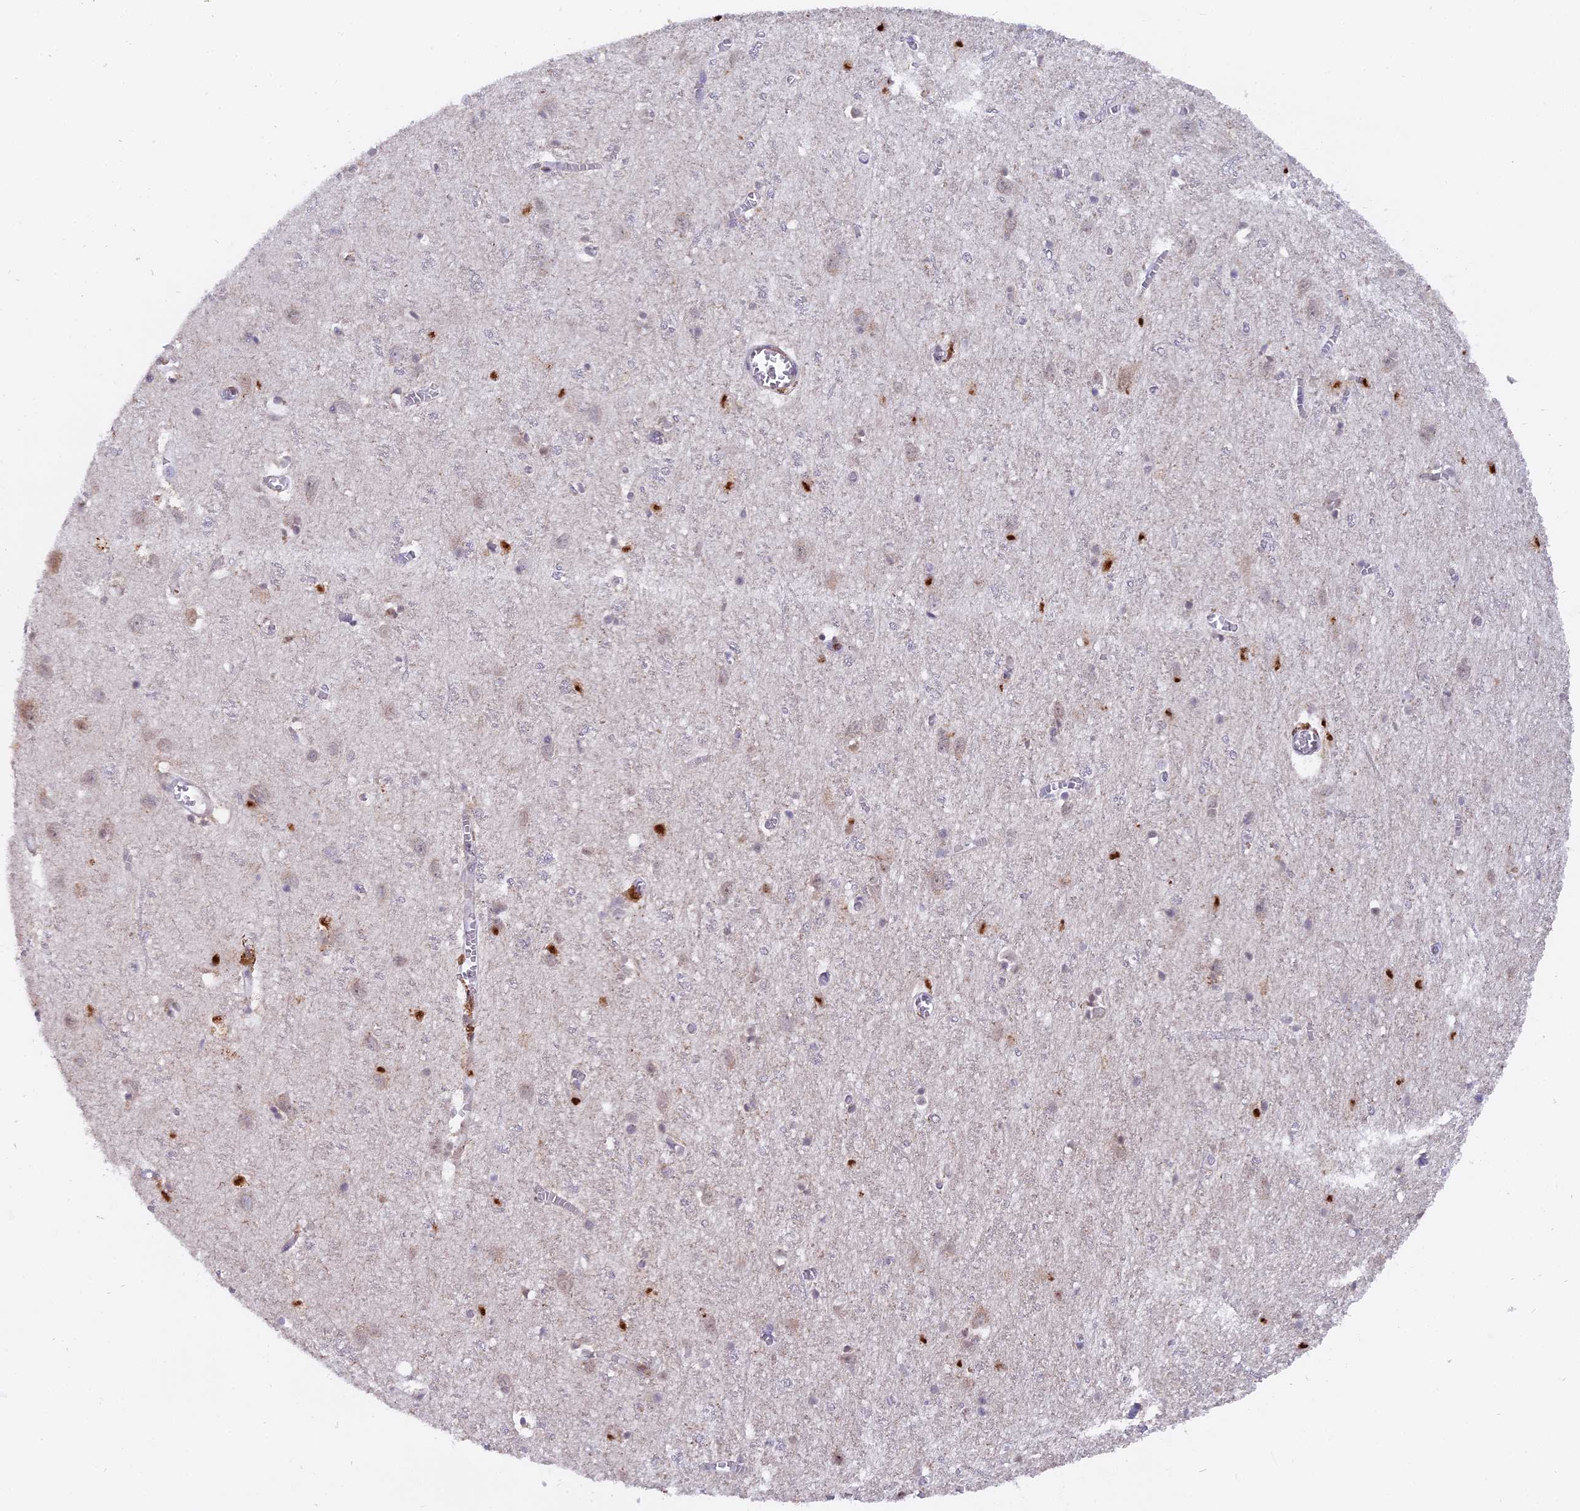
{"staining": {"intensity": "negative", "quantity": "none", "location": "none"}, "tissue": "cerebral cortex", "cell_type": "Endothelial cells", "image_type": "normal", "snomed": [{"axis": "morphology", "description": "Normal tissue, NOS"}, {"axis": "topography", "description": "Cerebral cortex"}], "caption": "Immunohistochemistry photomicrograph of normal cerebral cortex: cerebral cortex stained with DAB (3,3'-diaminobenzidine) shows no significant protein expression in endothelial cells. The staining is performed using DAB brown chromogen with nuclei counter-stained in using hematoxylin.", "gene": "FAM118B", "patient": {"sex": "female", "age": 64}}